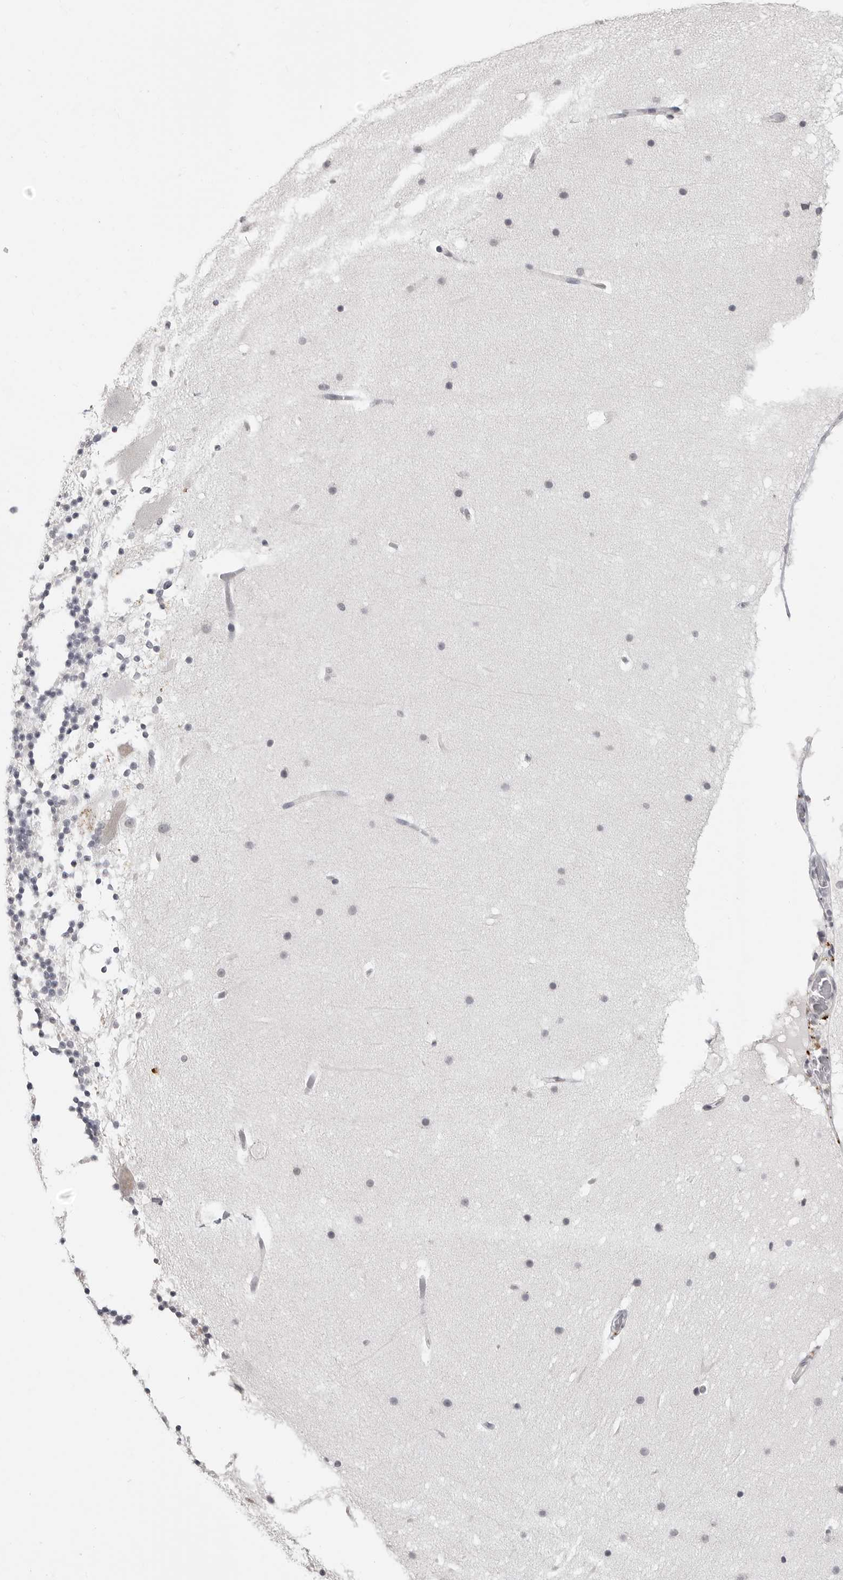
{"staining": {"intensity": "negative", "quantity": "none", "location": "none"}, "tissue": "cerebellum", "cell_type": "Cells in granular layer", "image_type": "normal", "snomed": [{"axis": "morphology", "description": "Normal tissue, NOS"}, {"axis": "topography", "description": "Cerebellum"}], "caption": "Immunohistochemistry of normal human cerebellum exhibits no expression in cells in granular layer. (Brightfield microscopy of DAB immunohistochemistry (IHC) at high magnification).", "gene": "PRSS1", "patient": {"sex": "male", "age": 57}}